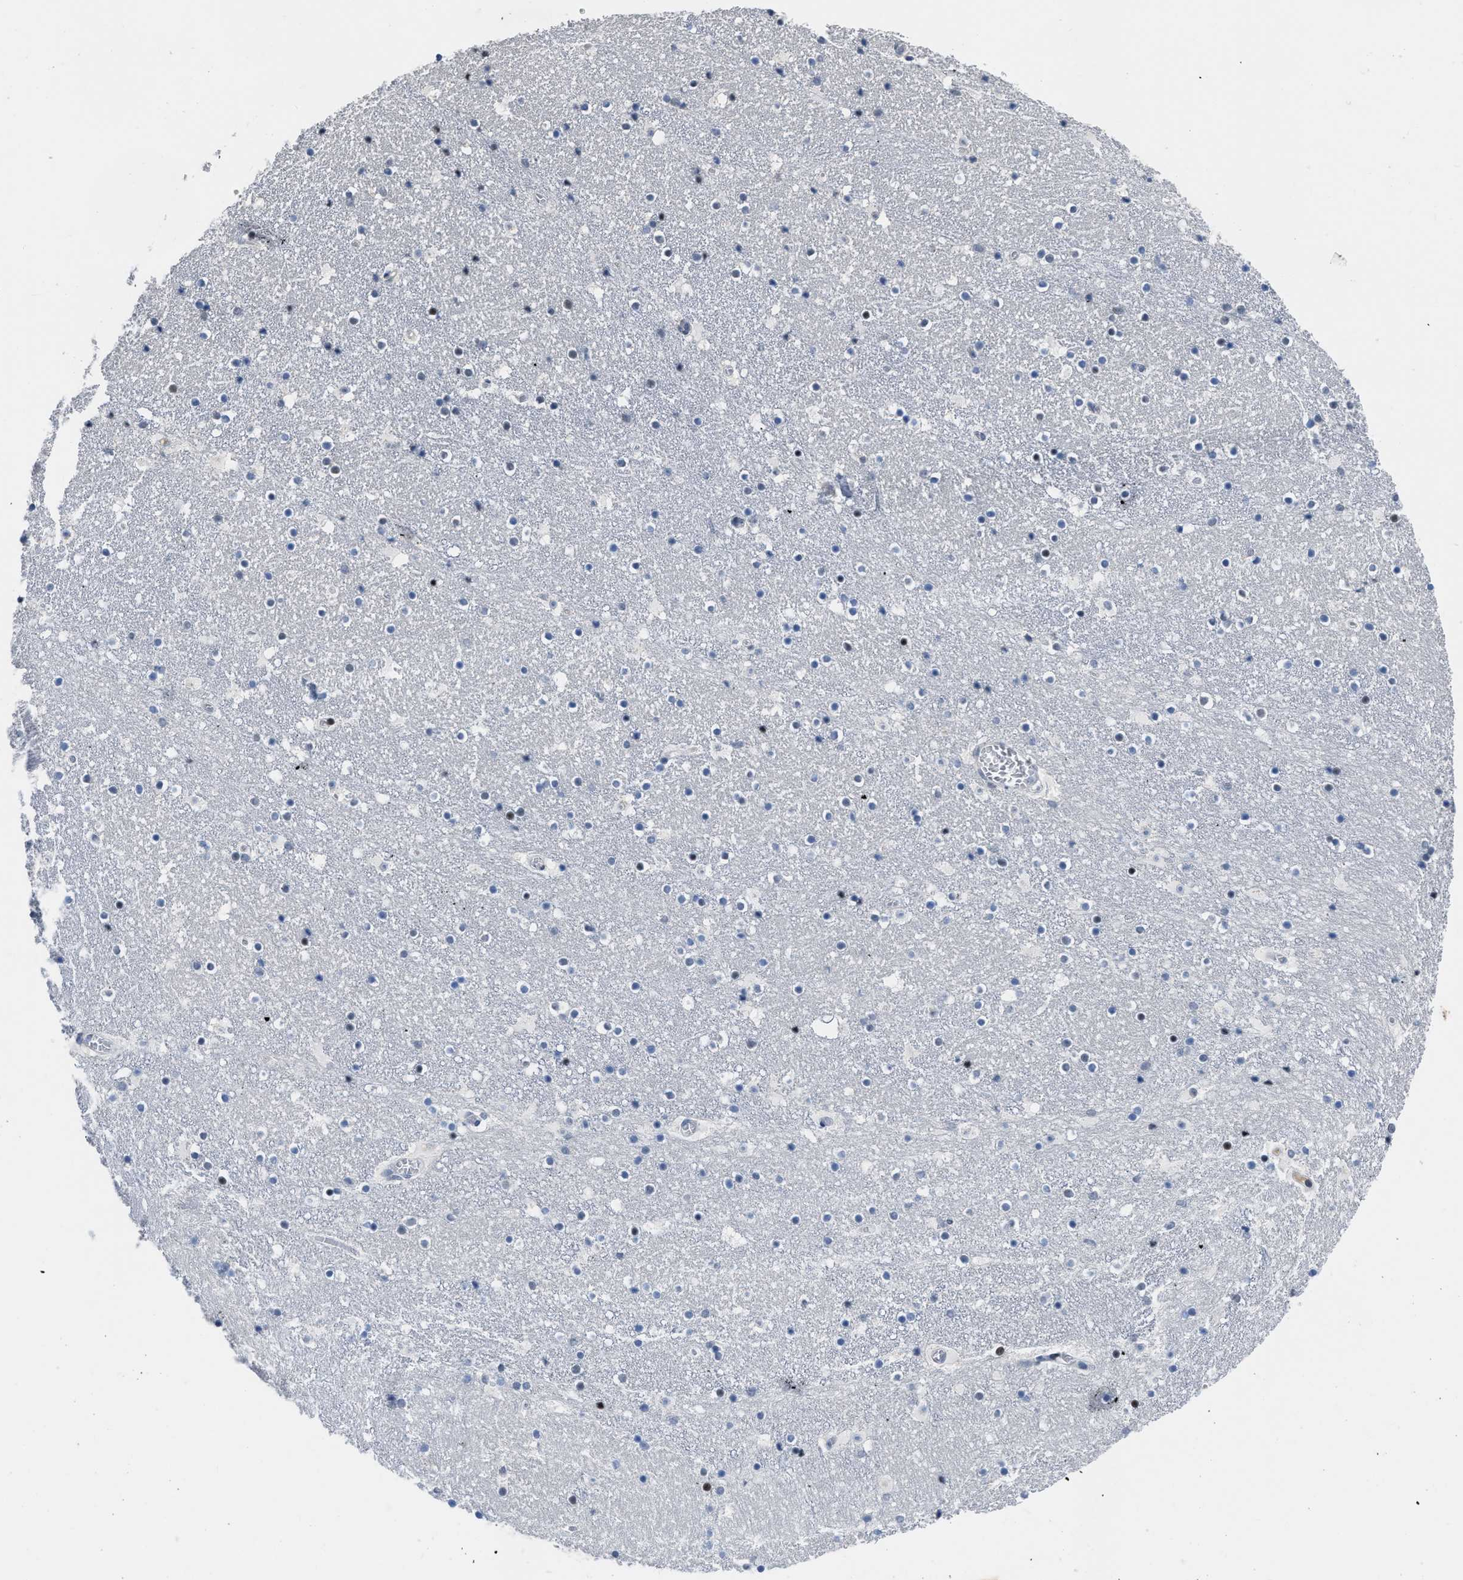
{"staining": {"intensity": "moderate", "quantity": "<25%", "location": "nuclear"}, "tissue": "caudate", "cell_type": "Glial cells", "image_type": "normal", "snomed": [{"axis": "morphology", "description": "Normal tissue, NOS"}, {"axis": "topography", "description": "Lateral ventricle wall"}], "caption": "Moderate nuclear staining is identified in about <25% of glial cells in normal caudate.", "gene": "SETDB1", "patient": {"sex": "male", "age": 45}}